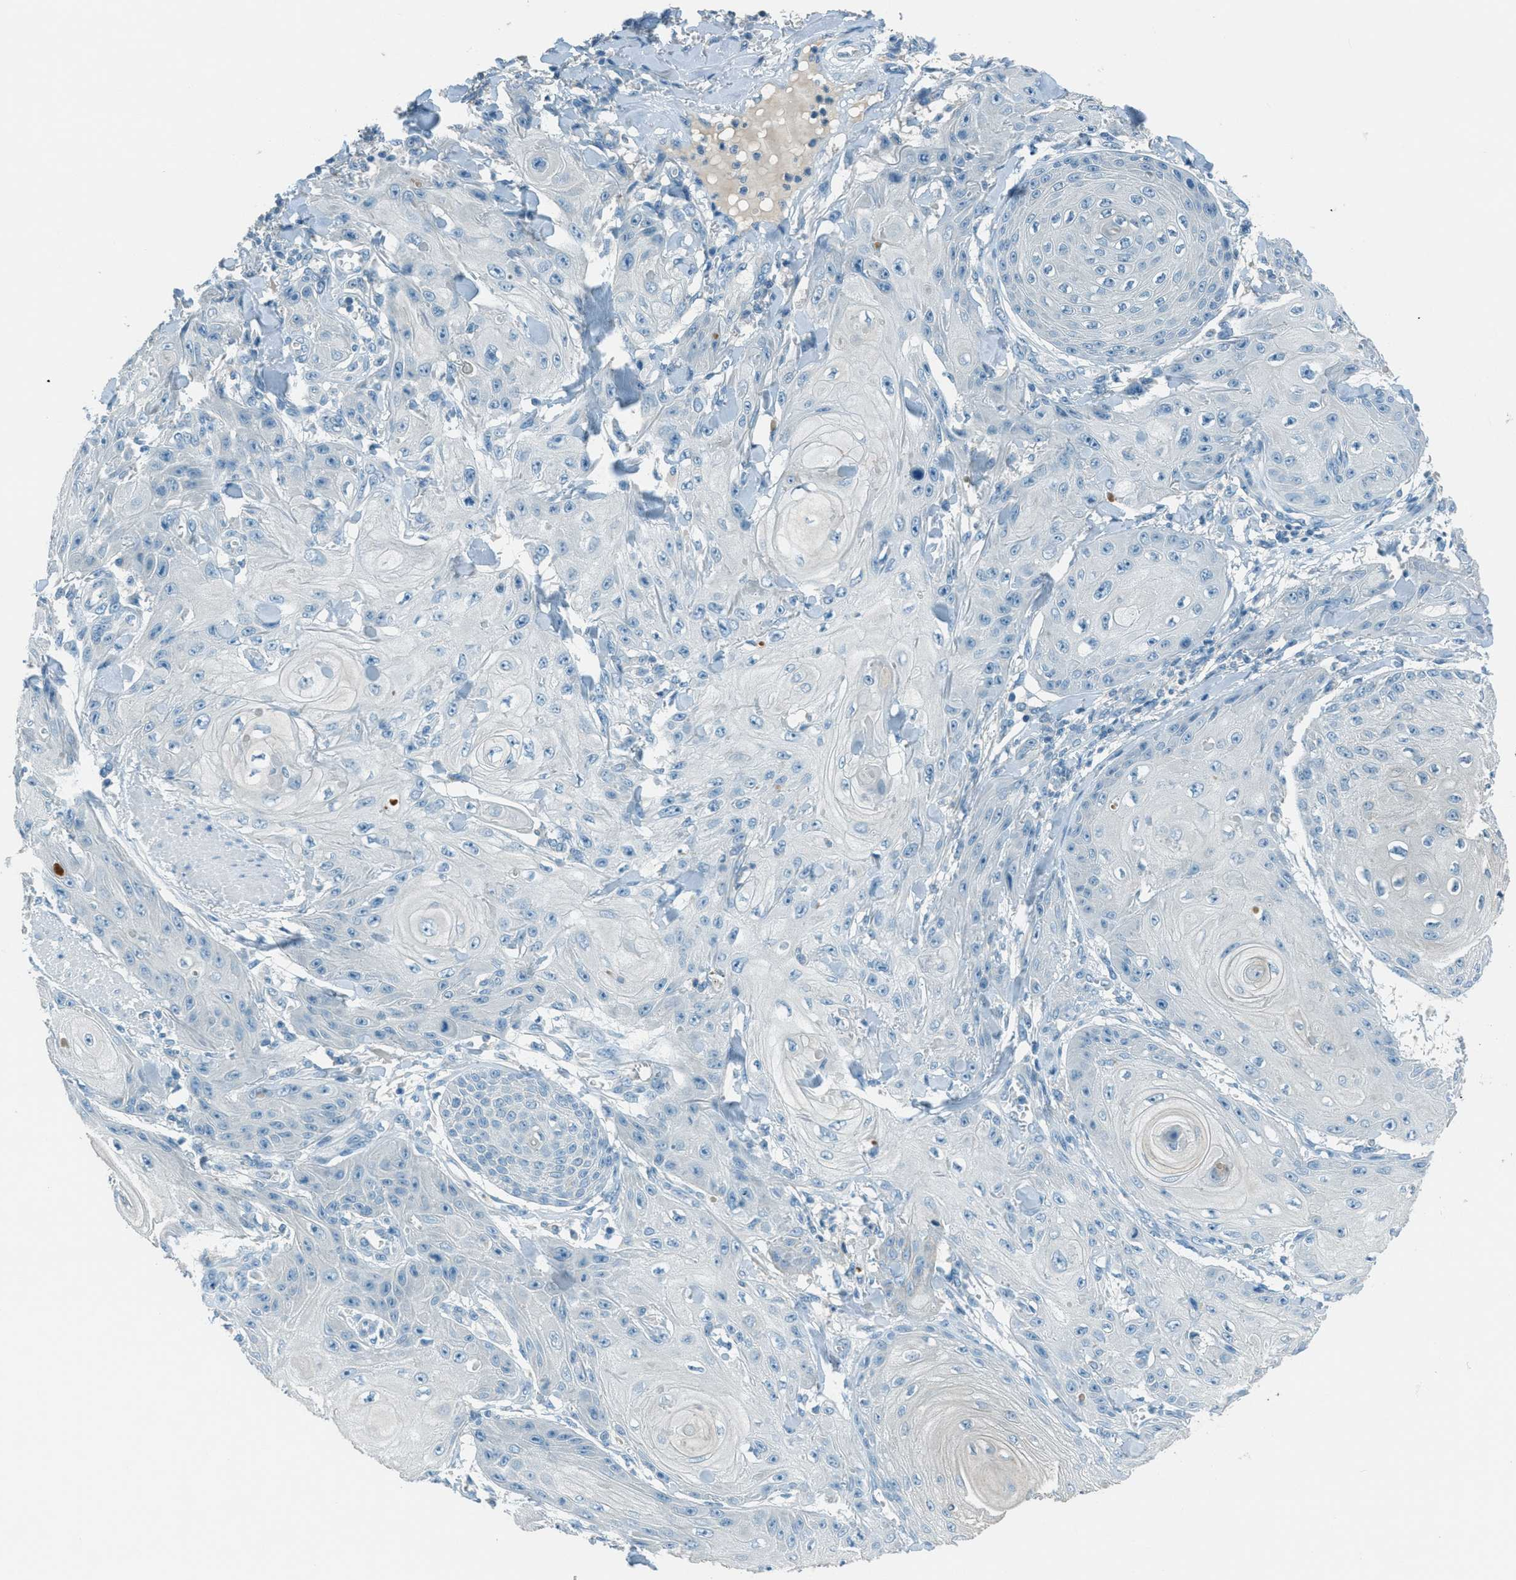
{"staining": {"intensity": "negative", "quantity": "none", "location": "none"}, "tissue": "skin cancer", "cell_type": "Tumor cells", "image_type": "cancer", "snomed": [{"axis": "morphology", "description": "Squamous cell carcinoma, NOS"}, {"axis": "topography", "description": "Skin"}], "caption": "Skin cancer (squamous cell carcinoma) stained for a protein using immunohistochemistry displays no expression tumor cells.", "gene": "MSLN", "patient": {"sex": "male", "age": 74}}